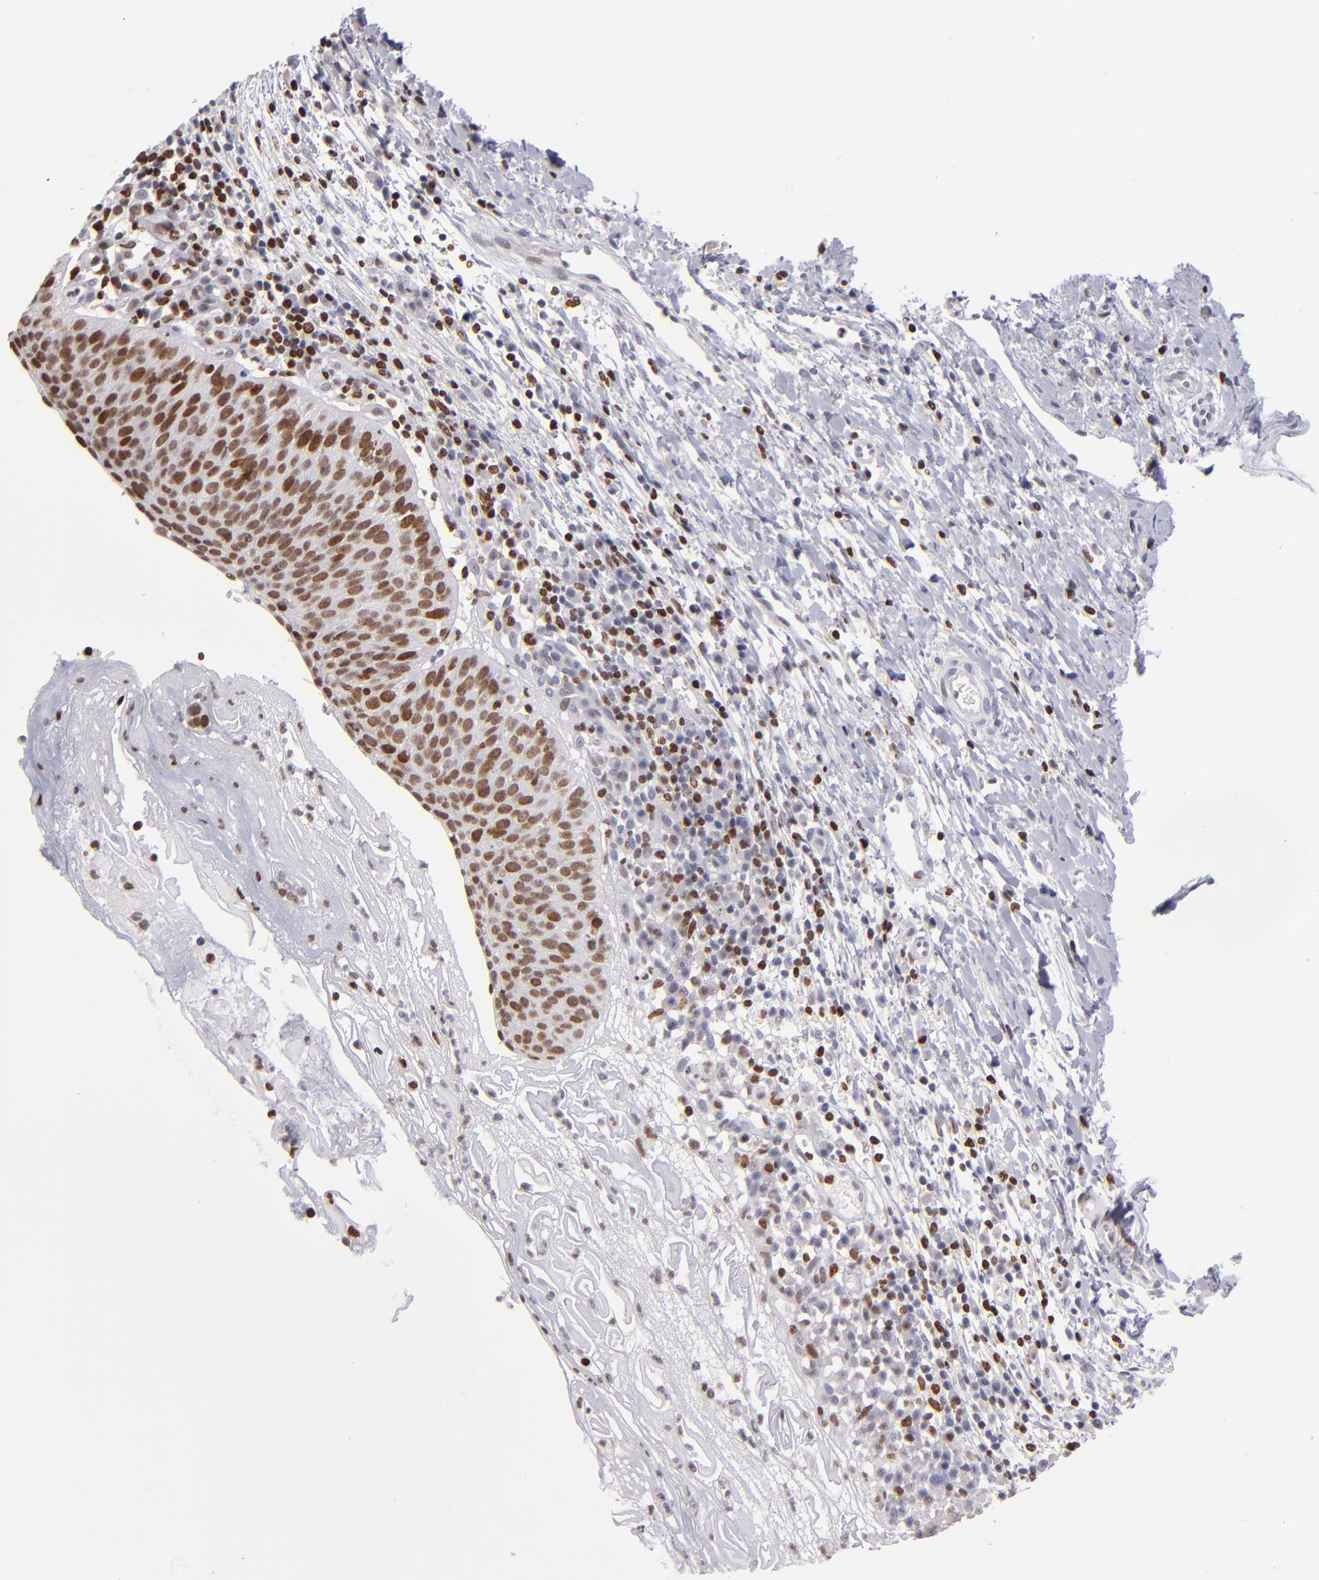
{"staining": {"intensity": "moderate", "quantity": ">75%", "location": "nuclear"}, "tissue": "cervical cancer", "cell_type": "Tumor cells", "image_type": "cancer", "snomed": [{"axis": "morphology", "description": "Normal tissue, NOS"}, {"axis": "morphology", "description": "Squamous cell carcinoma, NOS"}, {"axis": "topography", "description": "Cervix"}], "caption": "The image exhibits immunohistochemical staining of cervical cancer. There is moderate nuclear positivity is present in about >75% of tumor cells.", "gene": "POLA1", "patient": {"sex": "female", "age": 39}}